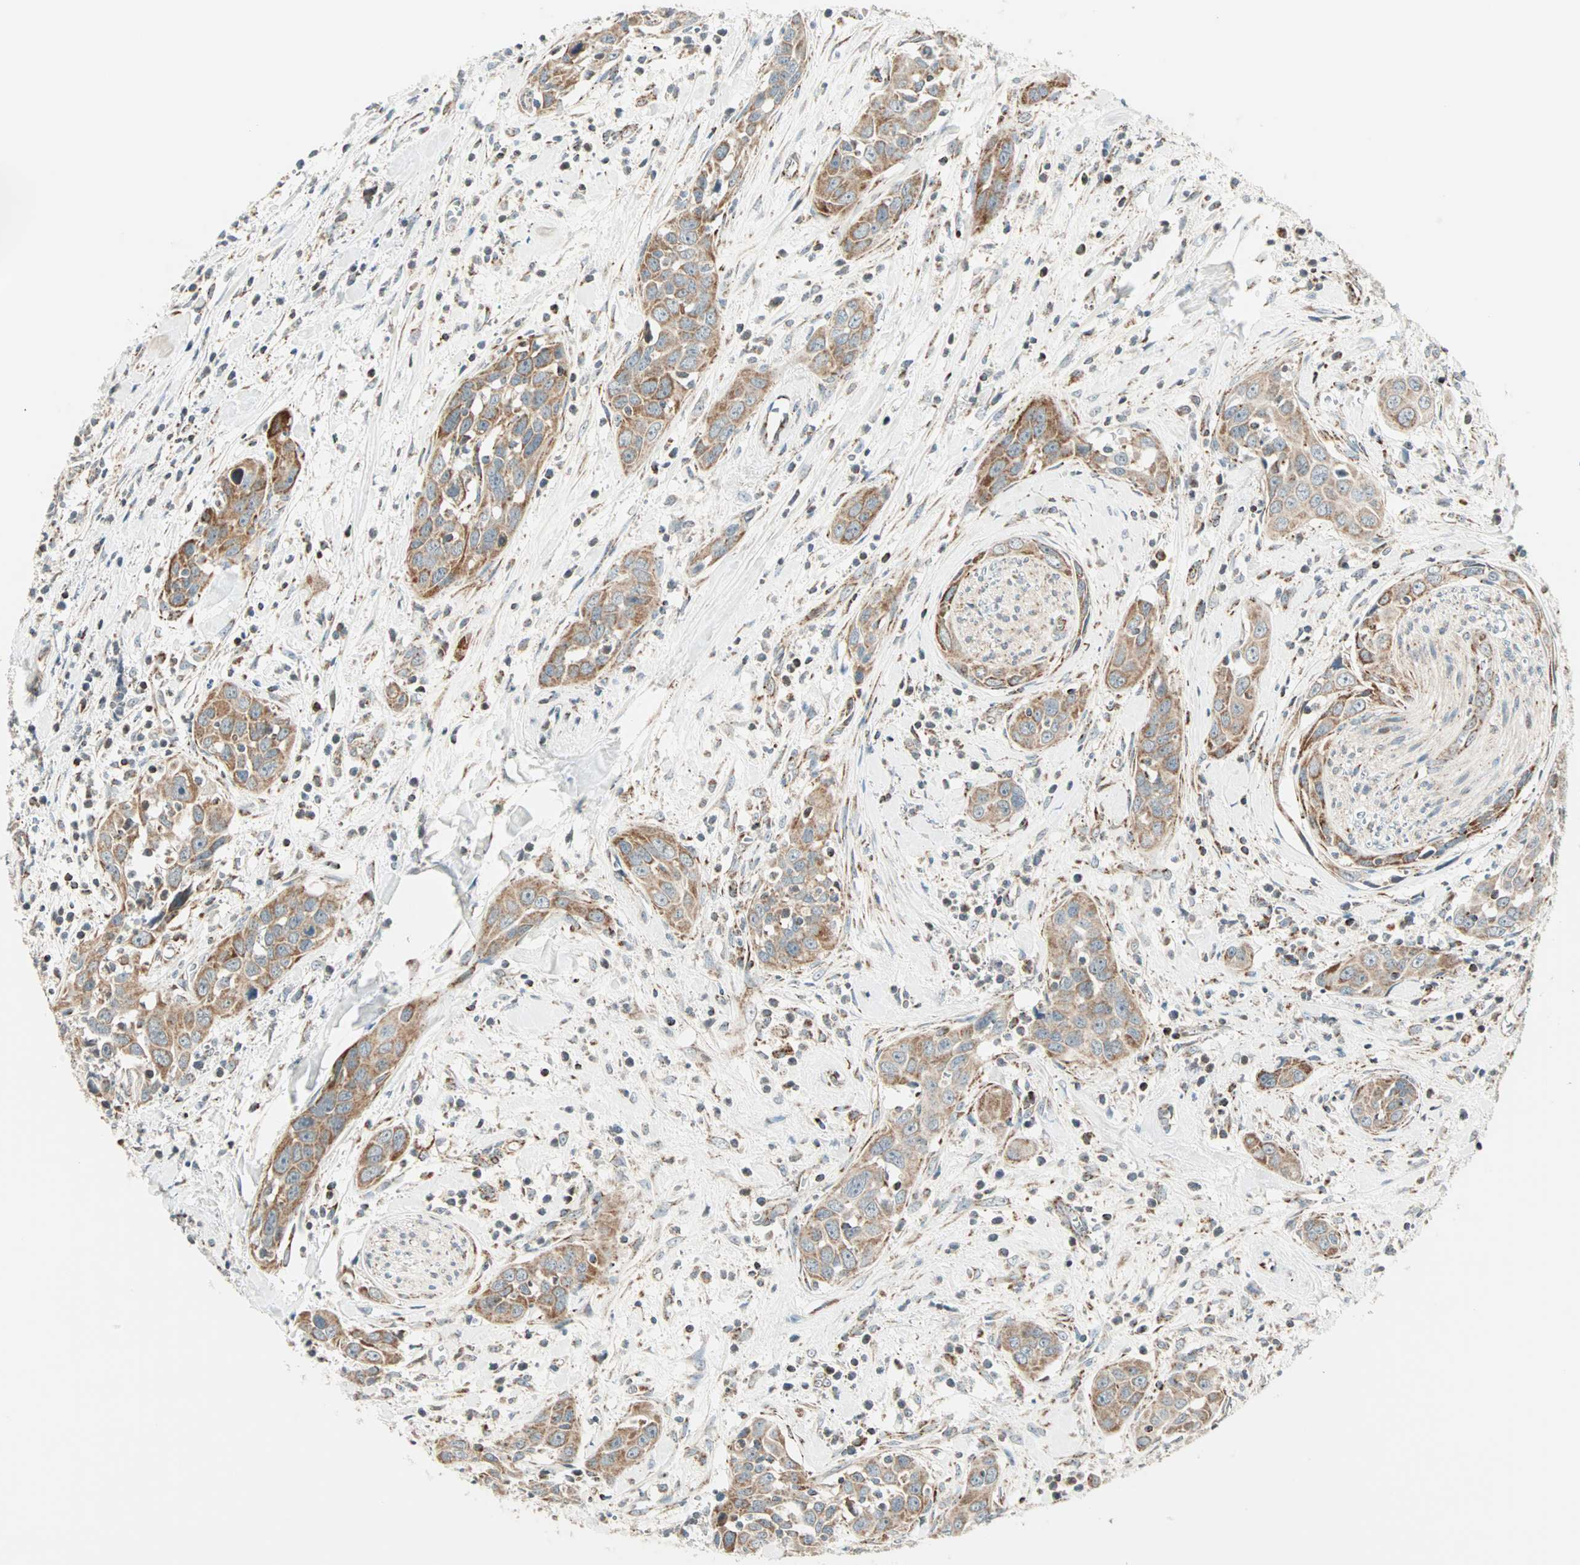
{"staining": {"intensity": "weak", "quantity": ">75%", "location": "cytoplasmic/membranous"}, "tissue": "head and neck cancer", "cell_type": "Tumor cells", "image_type": "cancer", "snomed": [{"axis": "morphology", "description": "Squamous cell carcinoma, NOS"}, {"axis": "topography", "description": "Oral tissue"}, {"axis": "topography", "description": "Head-Neck"}], "caption": "Immunohistochemical staining of human head and neck cancer exhibits low levels of weak cytoplasmic/membranous protein positivity in approximately >75% of tumor cells.", "gene": "SPRY4", "patient": {"sex": "female", "age": 50}}